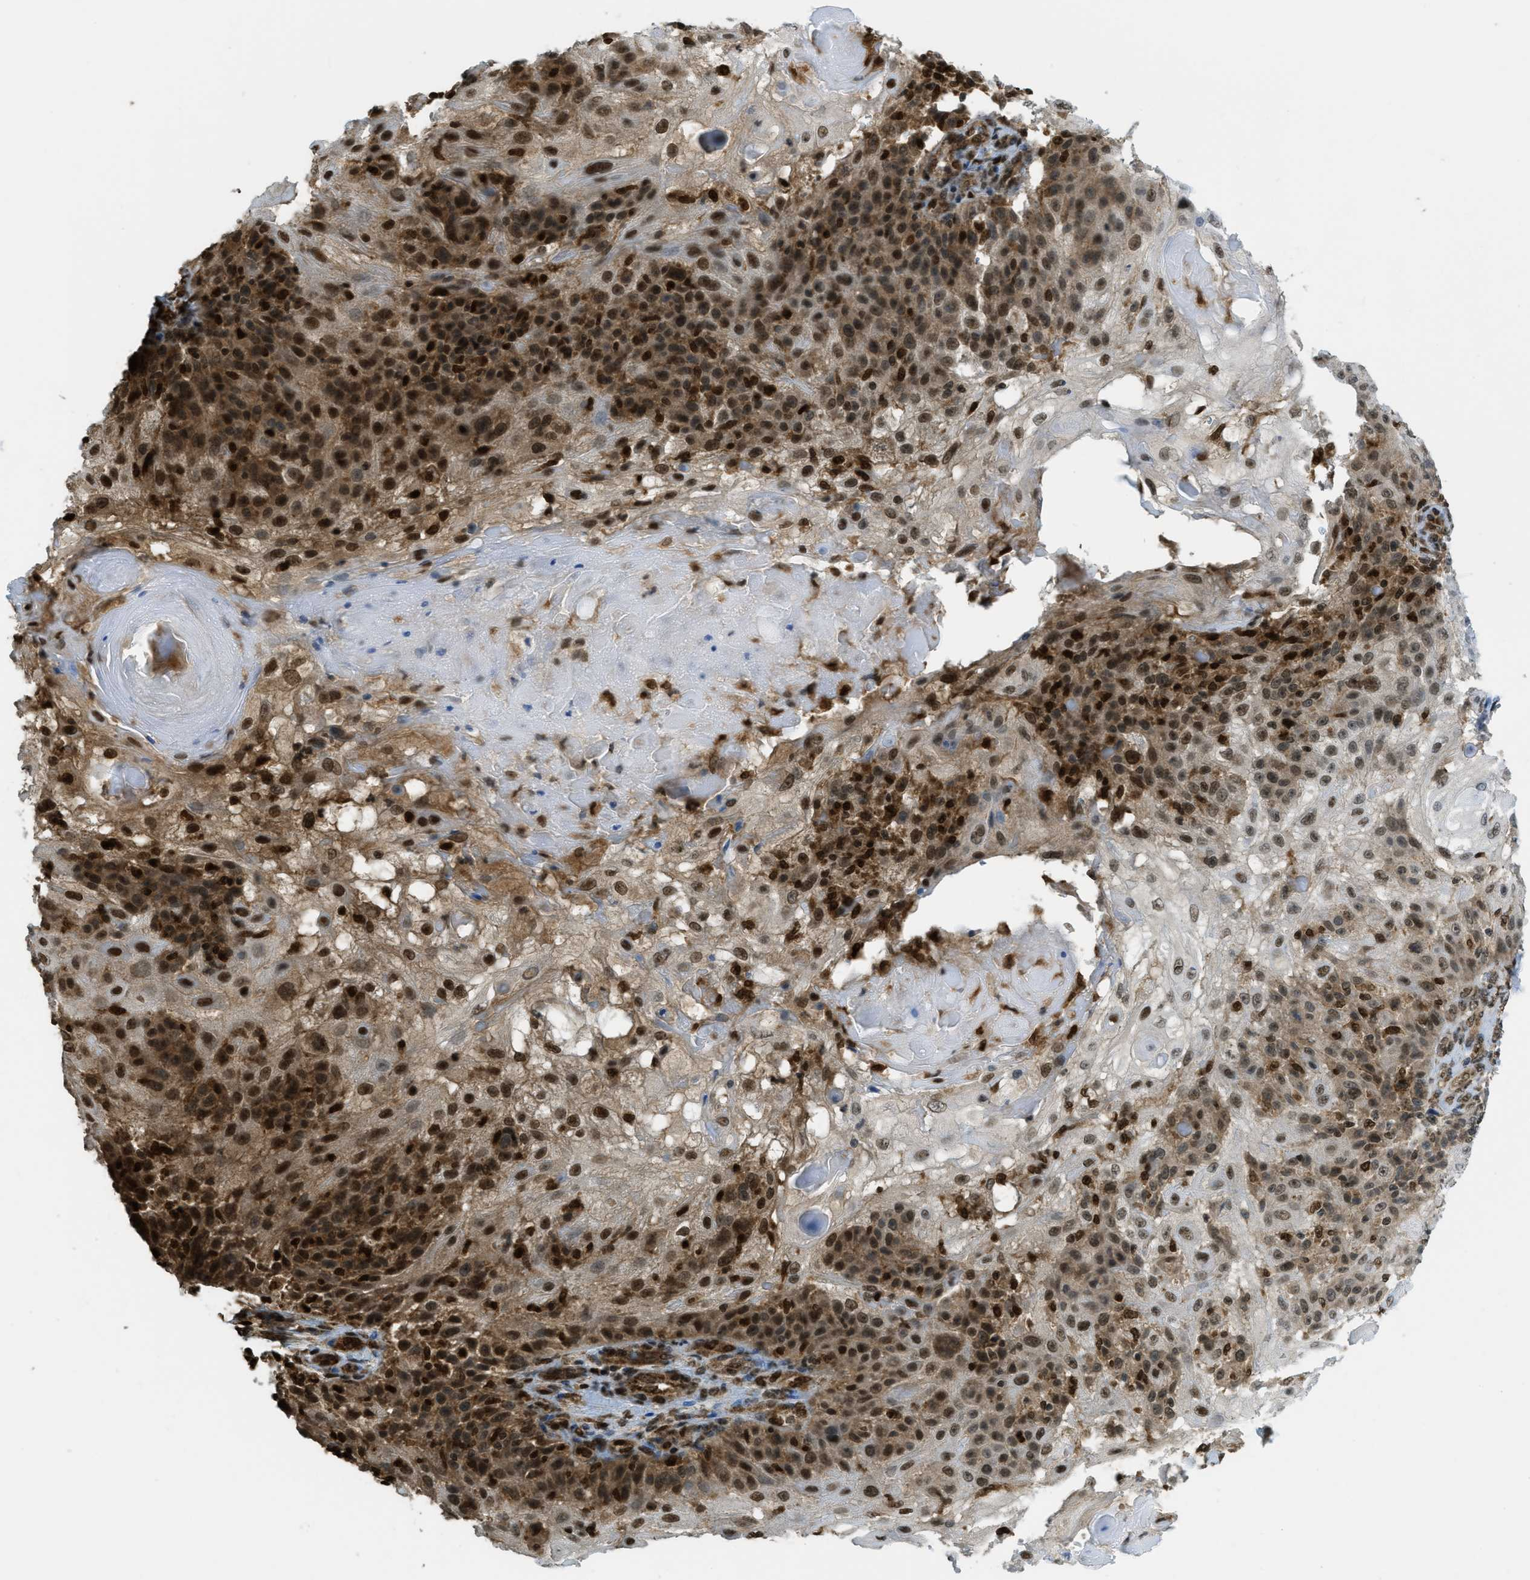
{"staining": {"intensity": "strong", "quantity": ">75%", "location": "cytoplasmic/membranous,nuclear"}, "tissue": "skin cancer", "cell_type": "Tumor cells", "image_type": "cancer", "snomed": [{"axis": "morphology", "description": "Normal tissue, NOS"}, {"axis": "morphology", "description": "Squamous cell carcinoma, NOS"}, {"axis": "topography", "description": "Skin"}], "caption": "Immunohistochemistry (IHC) photomicrograph of neoplastic tissue: skin cancer (squamous cell carcinoma) stained using immunohistochemistry (IHC) displays high levels of strong protein expression localized specifically in the cytoplasmic/membranous and nuclear of tumor cells, appearing as a cytoplasmic/membranous and nuclear brown color.", "gene": "TNPO1", "patient": {"sex": "female", "age": 83}}